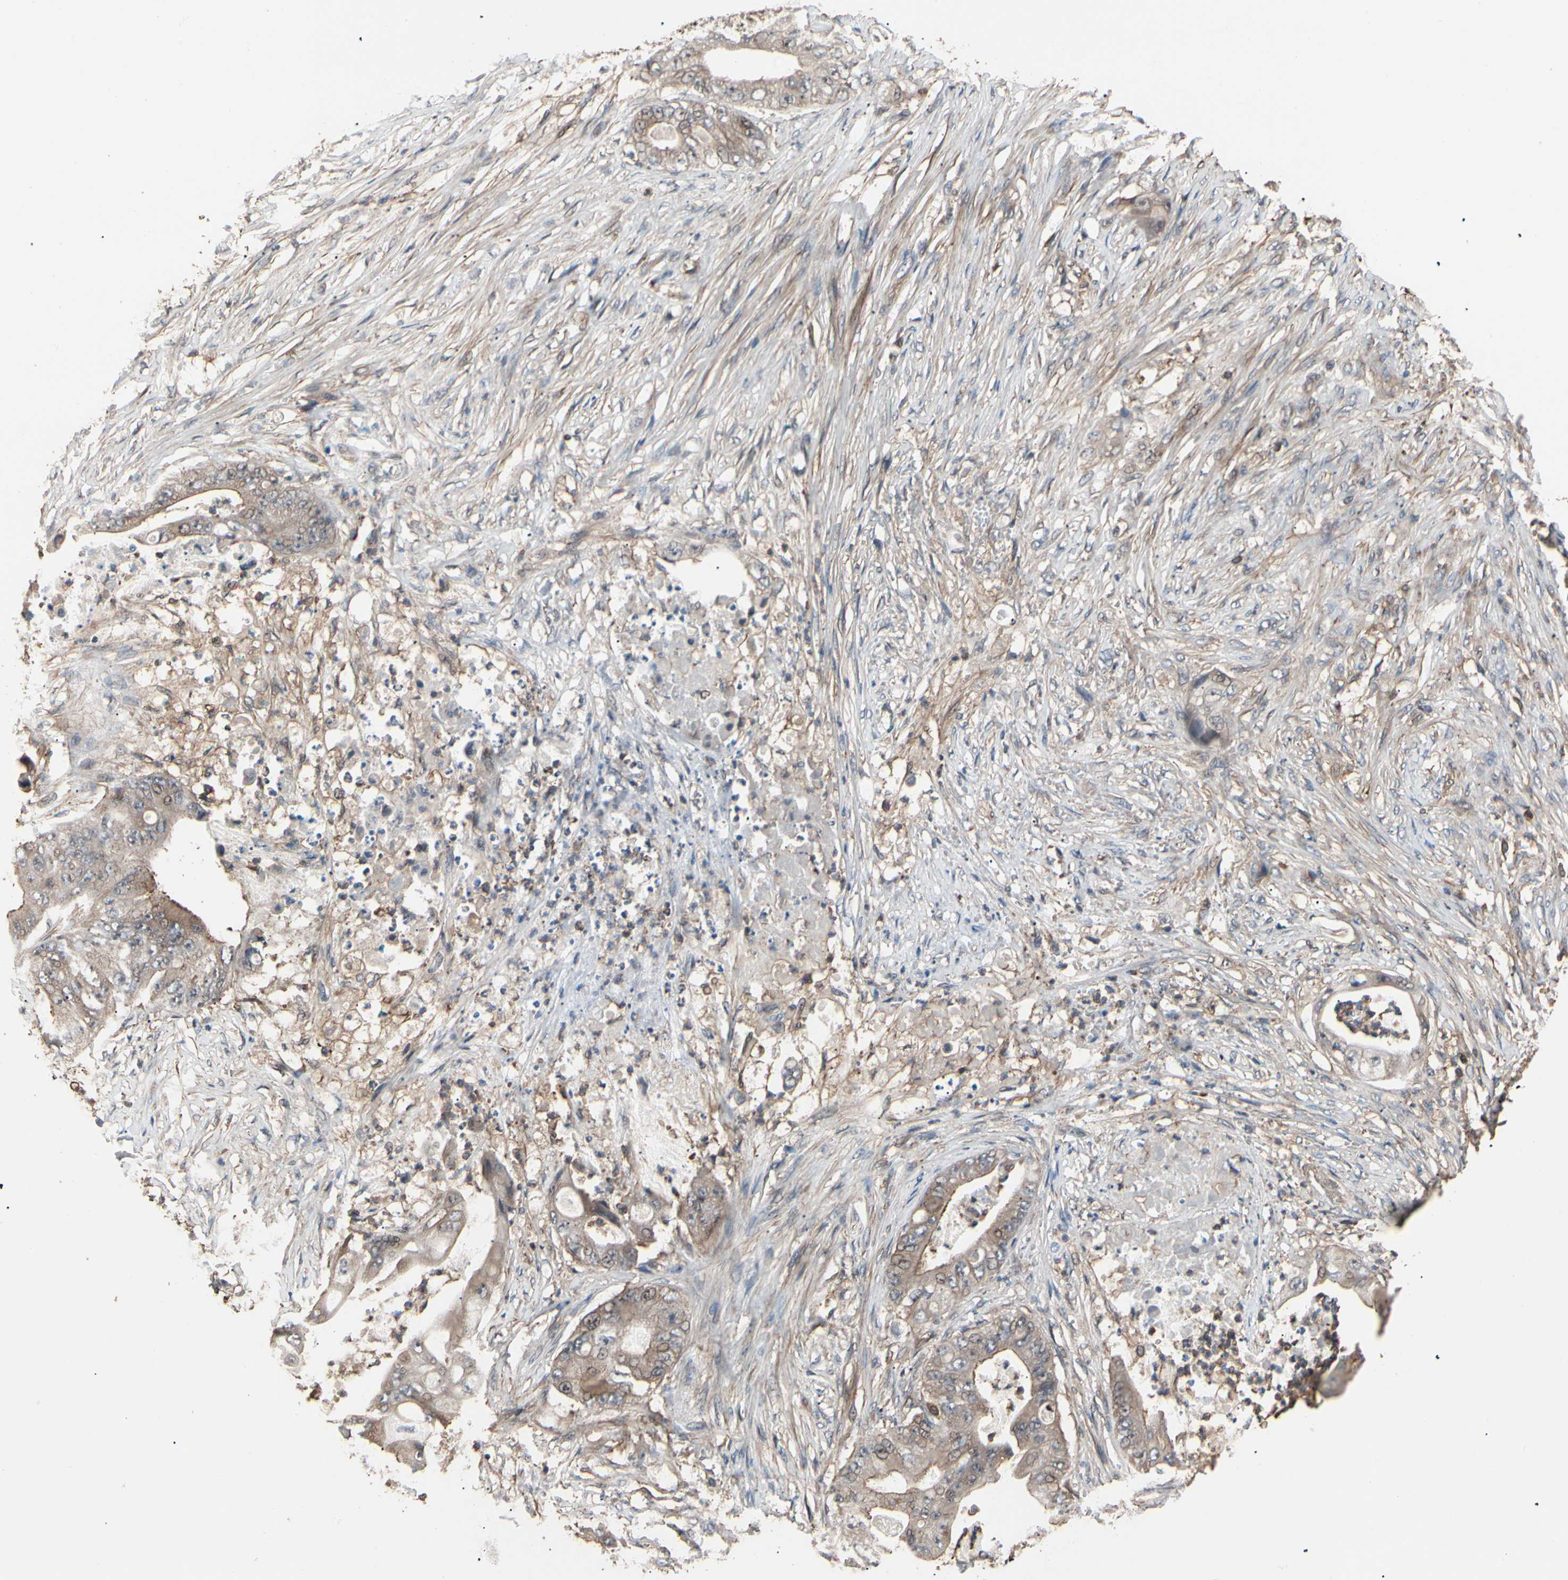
{"staining": {"intensity": "weak", "quantity": ">75%", "location": "cytoplasmic/membranous"}, "tissue": "stomach cancer", "cell_type": "Tumor cells", "image_type": "cancer", "snomed": [{"axis": "morphology", "description": "Adenocarcinoma, NOS"}, {"axis": "topography", "description": "Stomach"}], "caption": "Weak cytoplasmic/membranous positivity is seen in about >75% of tumor cells in stomach cancer (adenocarcinoma).", "gene": "MAPK13", "patient": {"sex": "female", "age": 73}}